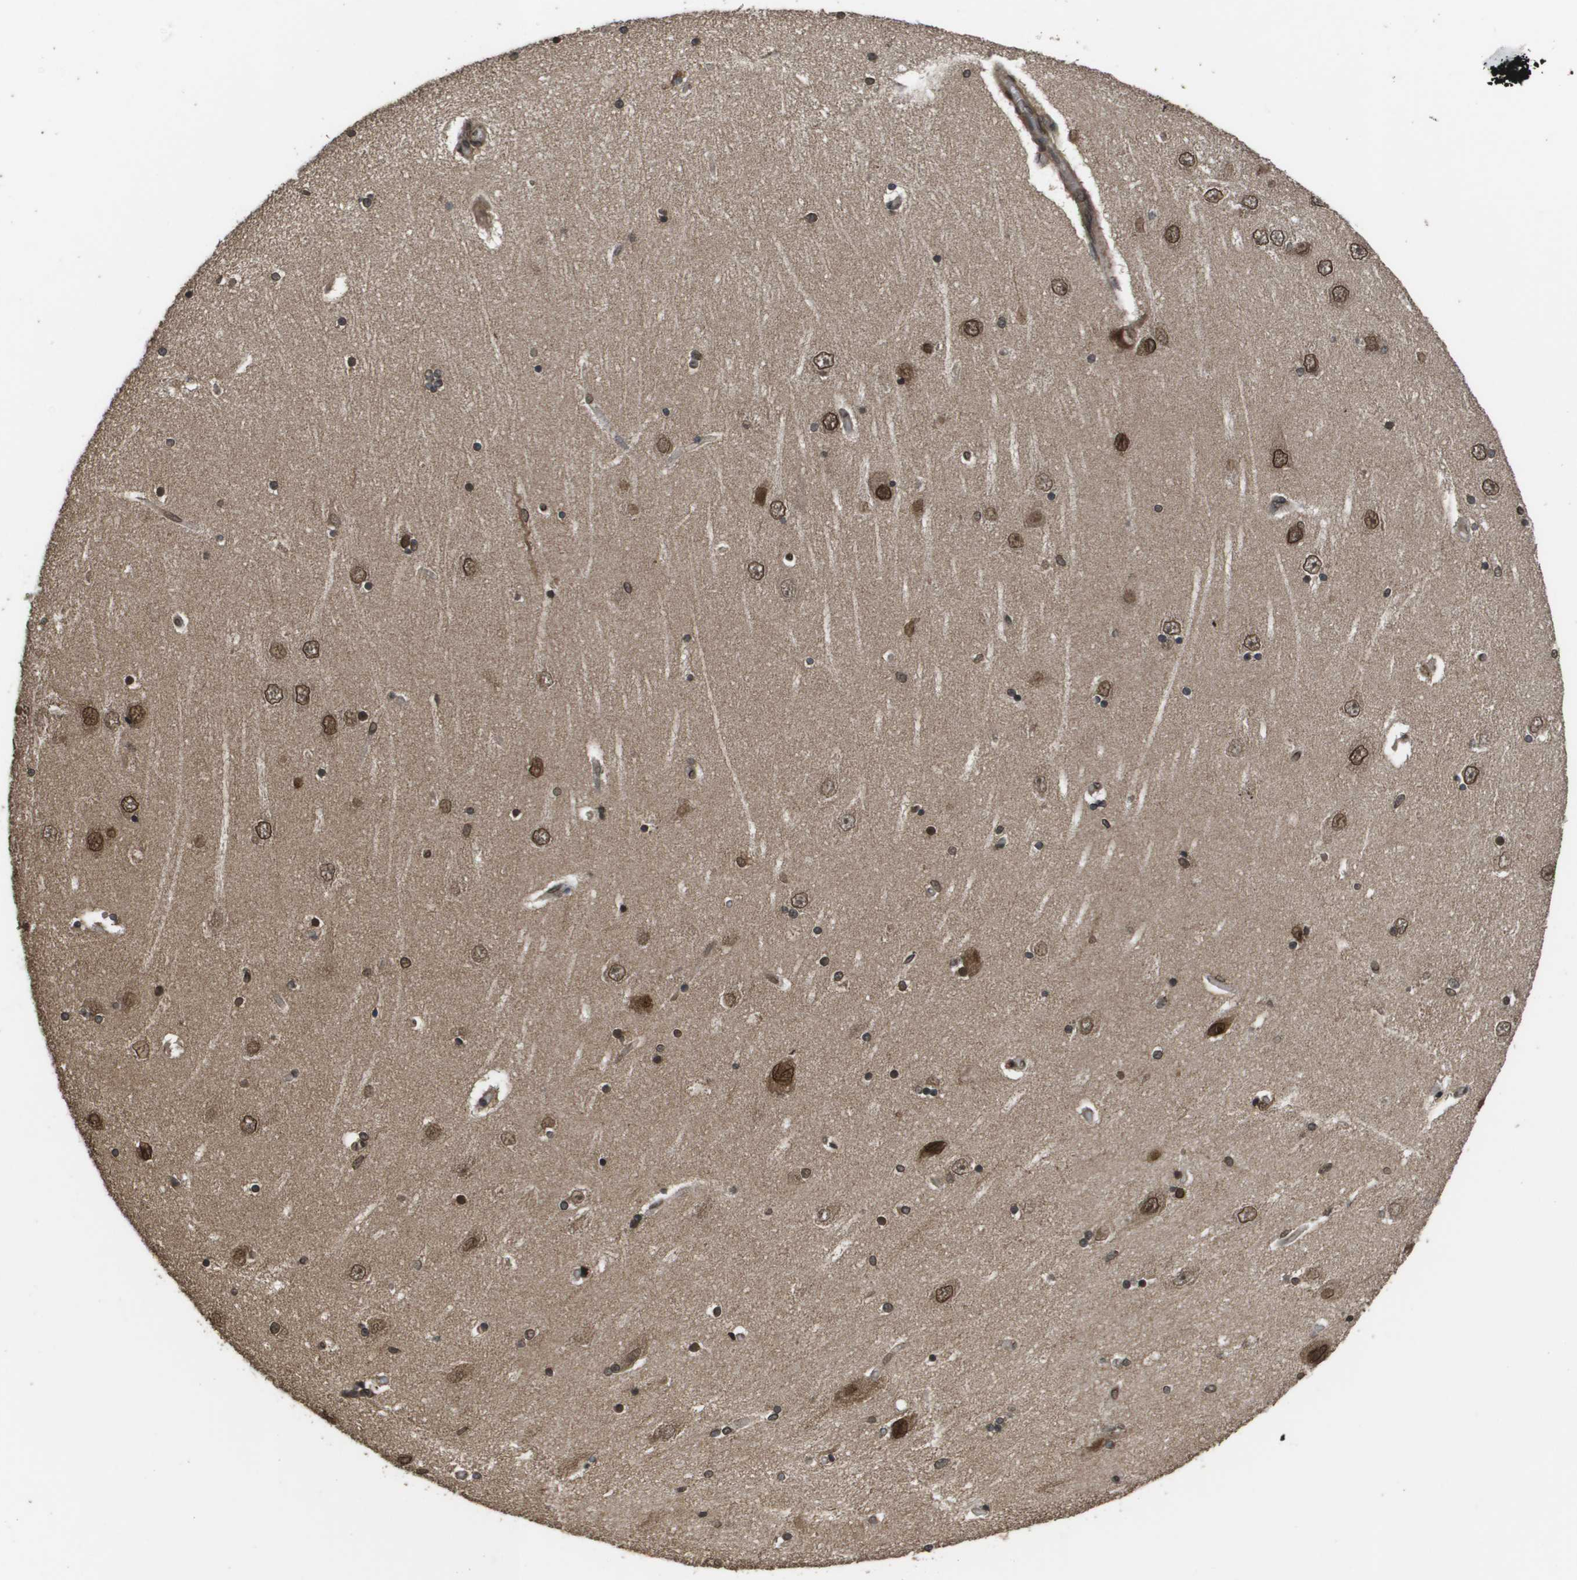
{"staining": {"intensity": "strong", "quantity": ">75%", "location": "nuclear"}, "tissue": "hippocampus", "cell_type": "Glial cells", "image_type": "normal", "snomed": [{"axis": "morphology", "description": "Normal tissue, NOS"}, {"axis": "topography", "description": "Hippocampus"}], "caption": "Immunohistochemical staining of unremarkable hippocampus shows high levels of strong nuclear positivity in approximately >75% of glial cells.", "gene": "AXIN2", "patient": {"sex": "female", "age": 54}}